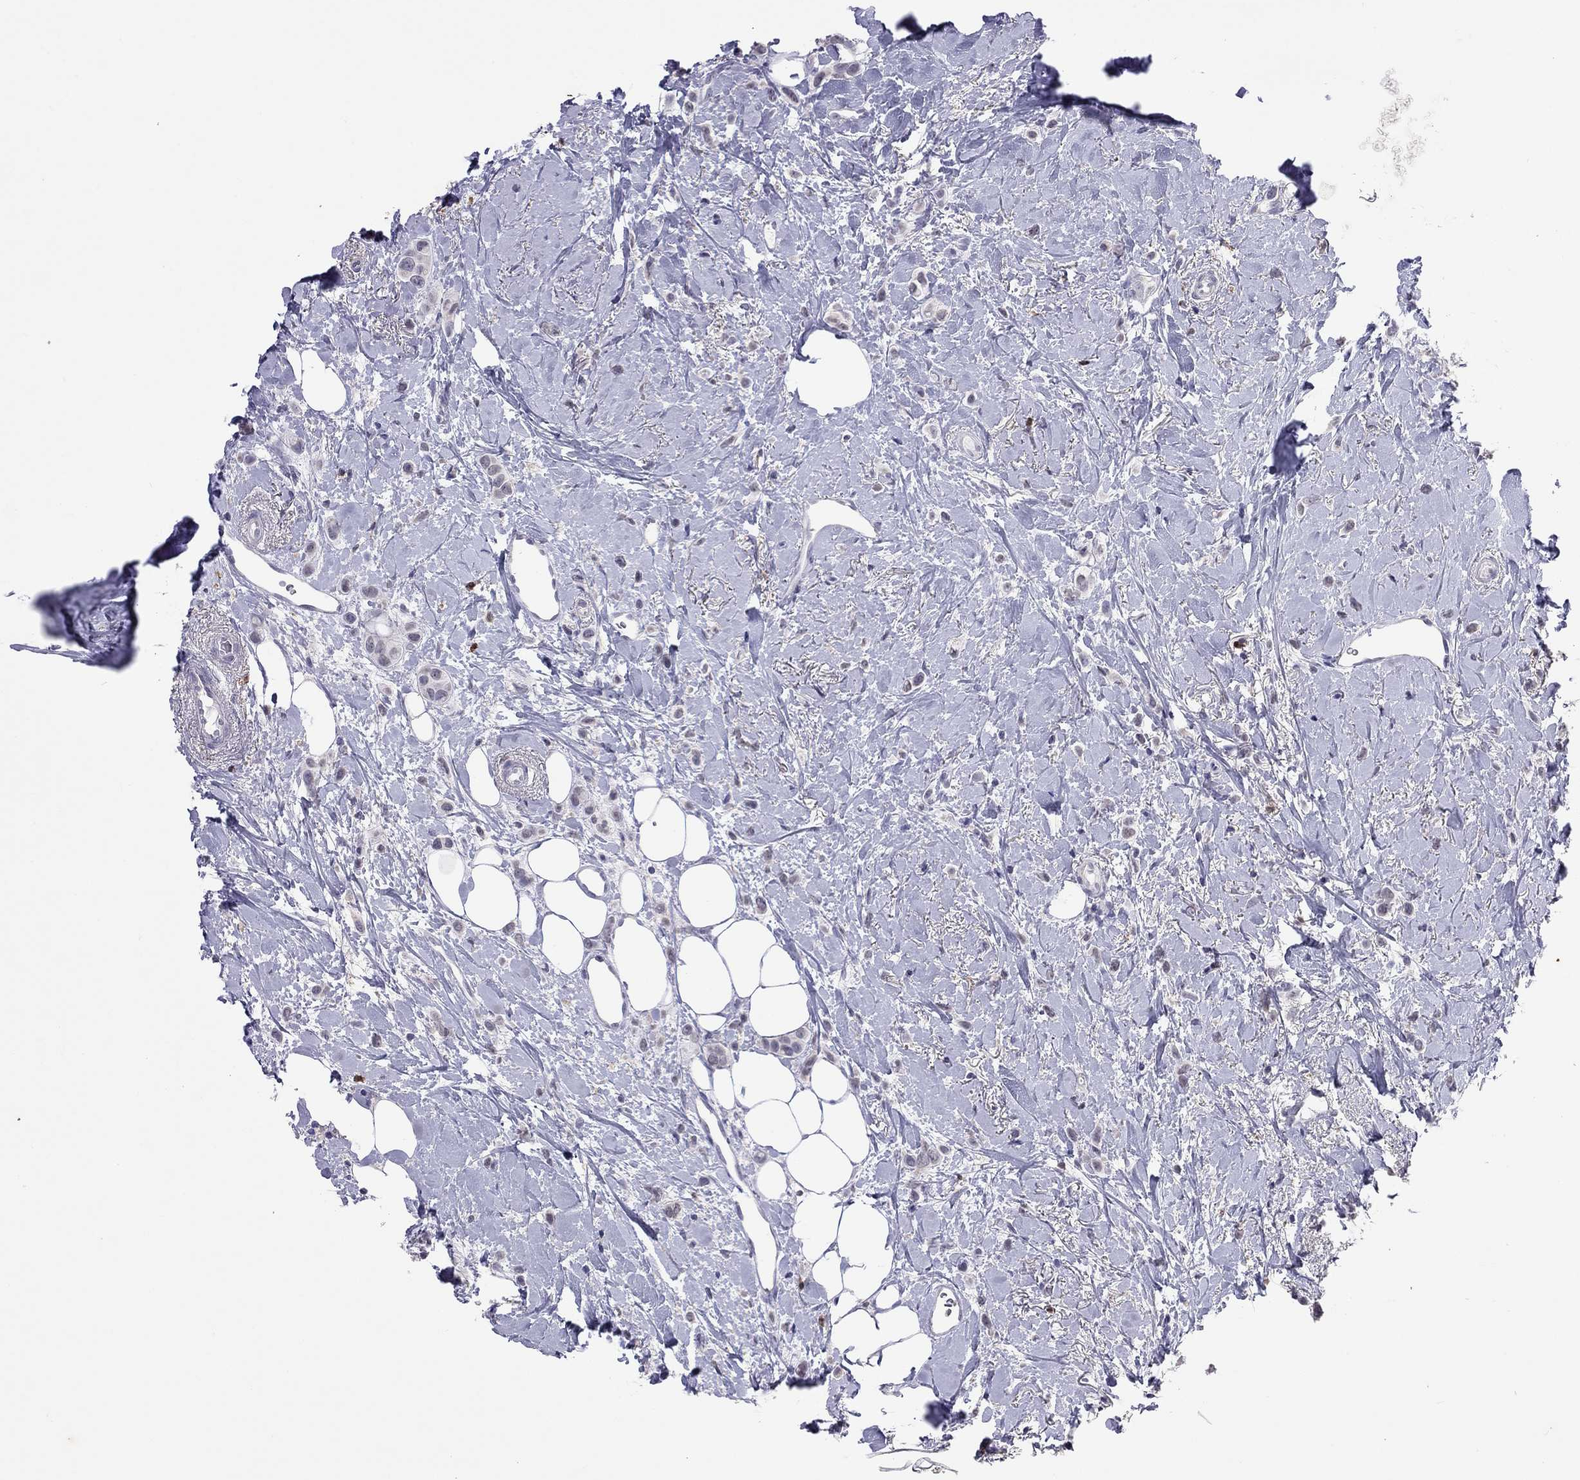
{"staining": {"intensity": "negative", "quantity": "none", "location": "none"}, "tissue": "breast cancer", "cell_type": "Tumor cells", "image_type": "cancer", "snomed": [{"axis": "morphology", "description": "Lobular carcinoma"}, {"axis": "topography", "description": "Breast"}], "caption": "This is a histopathology image of IHC staining of breast cancer, which shows no staining in tumor cells.", "gene": "PPP1R3A", "patient": {"sex": "female", "age": 66}}